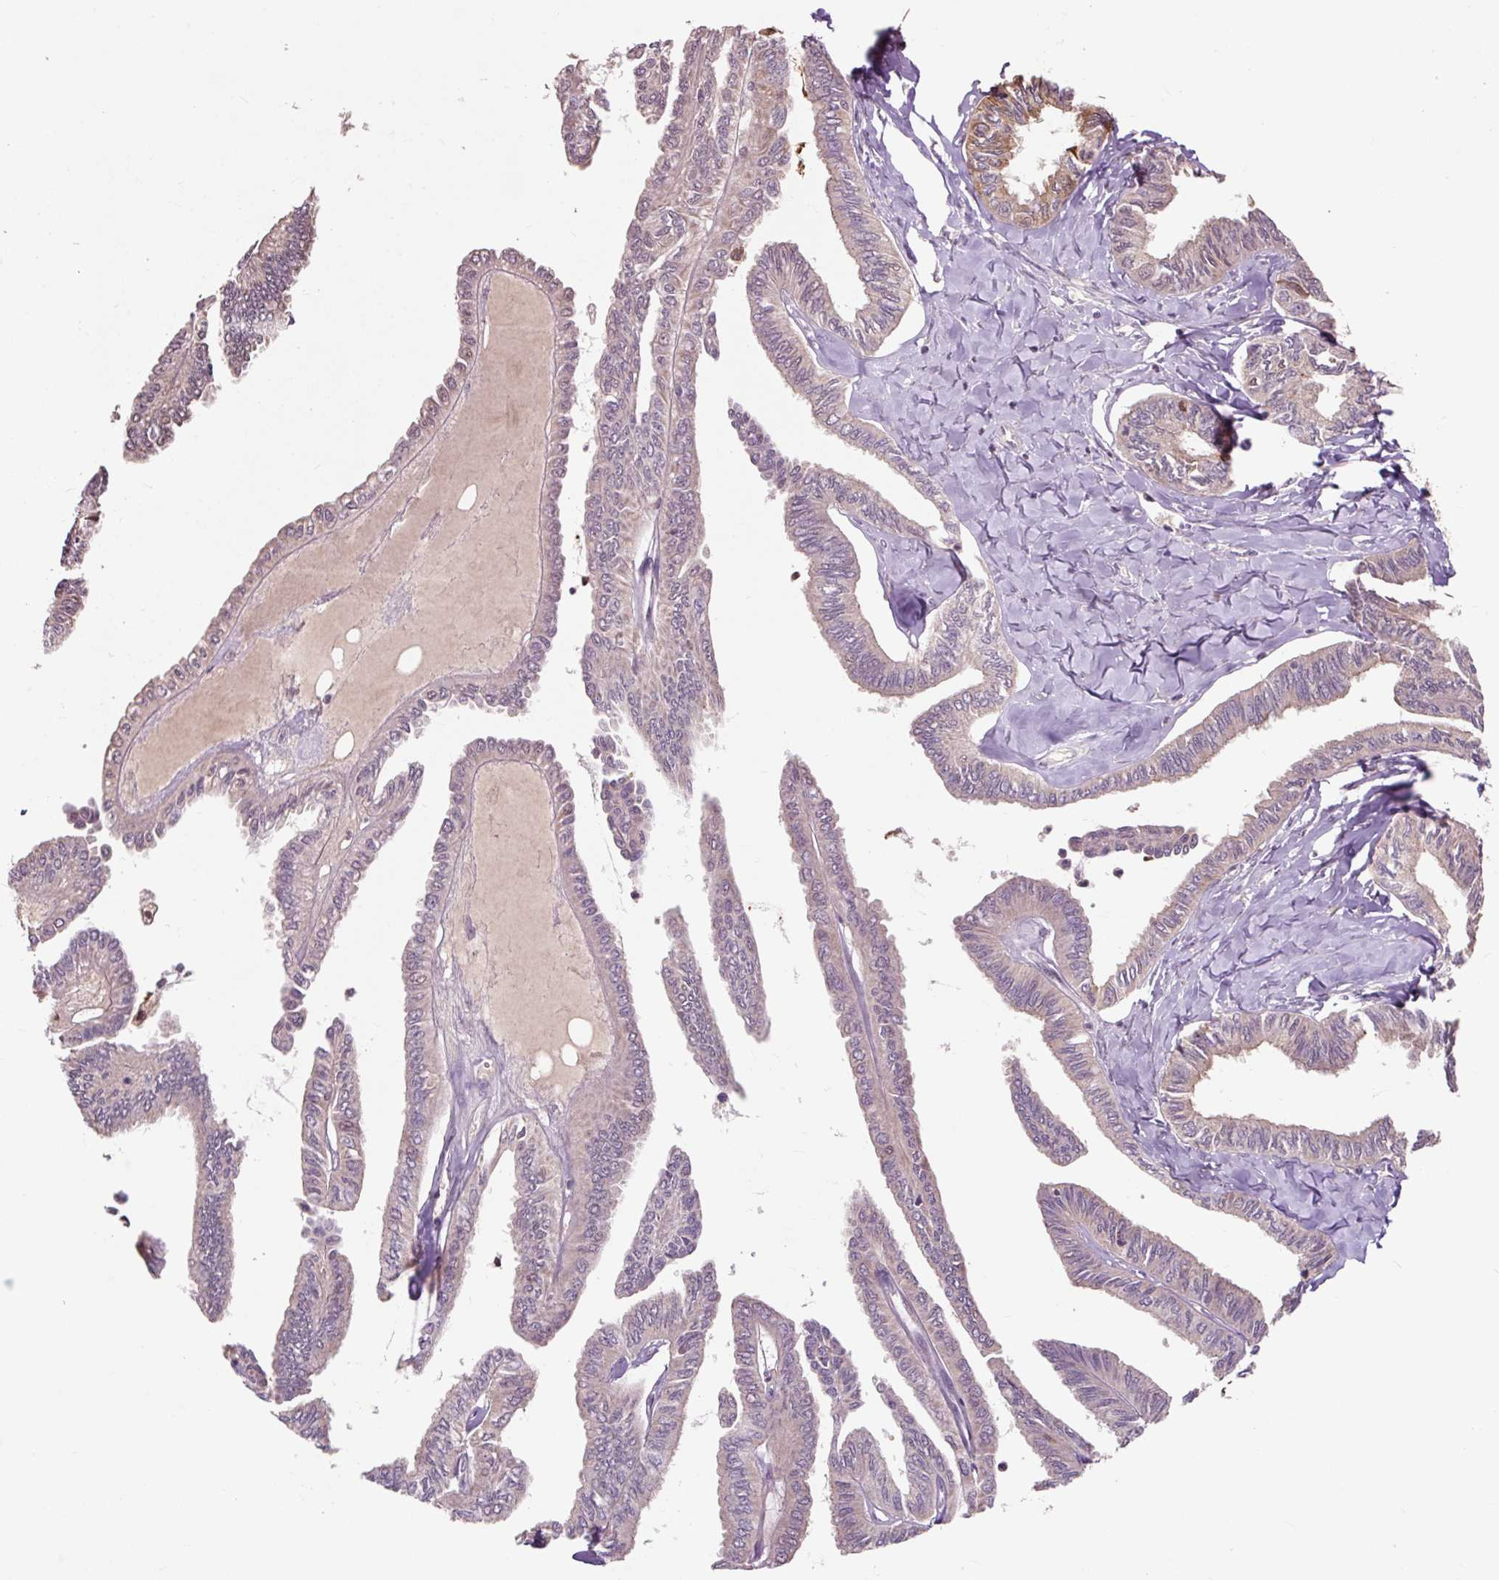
{"staining": {"intensity": "weak", "quantity": "25%-75%", "location": "cytoplasmic/membranous"}, "tissue": "ovarian cancer", "cell_type": "Tumor cells", "image_type": "cancer", "snomed": [{"axis": "morphology", "description": "Carcinoma, endometroid"}, {"axis": "topography", "description": "Ovary"}], "caption": "Immunohistochemistry (IHC) micrograph of ovarian cancer (endometroid carcinoma) stained for a protein (brown), which reveals low levels of weak cytoplasmic/membranous positivity in about 25%-75% of tumor cells.", "gene": "MMS19", "patient": {"sex": "female", "age": 70}}